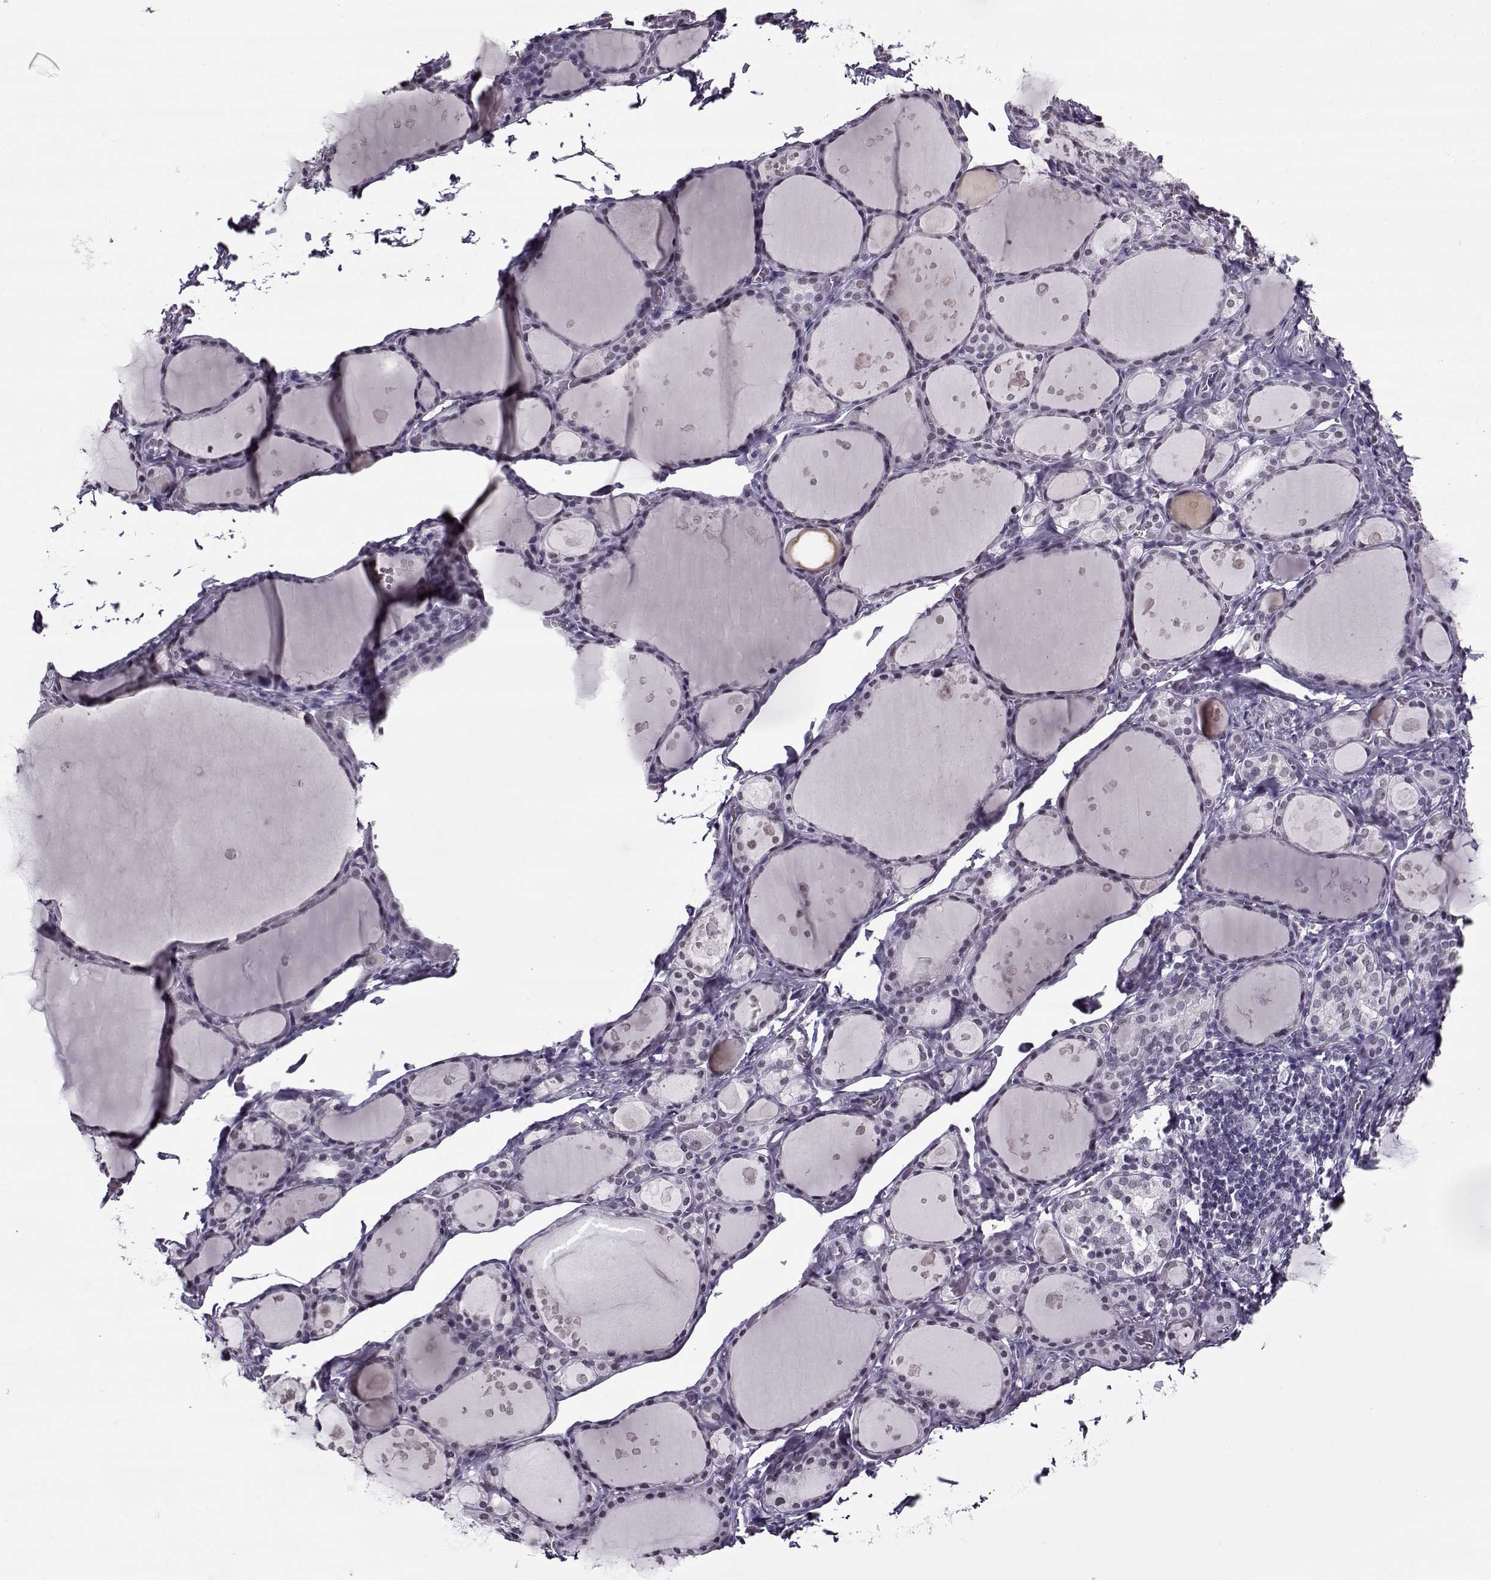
{"staining": {"intensity": "negative", "quantity": "none", "location": "none"}, "tissue": "thyroid gland", "cell_type": "Glandular cells", "image_type": "normal", "snomed": [{"axis": "morphology", "description": "Normal tissue, NOS"}, {"axis": "topography", "description": "Thyroid gland"}], "caption": "Glandular cells show no significant protein staining in benign thyroid gland.", "gene": "PRMT8", "patient": {"sex": "male", "age": 68}}